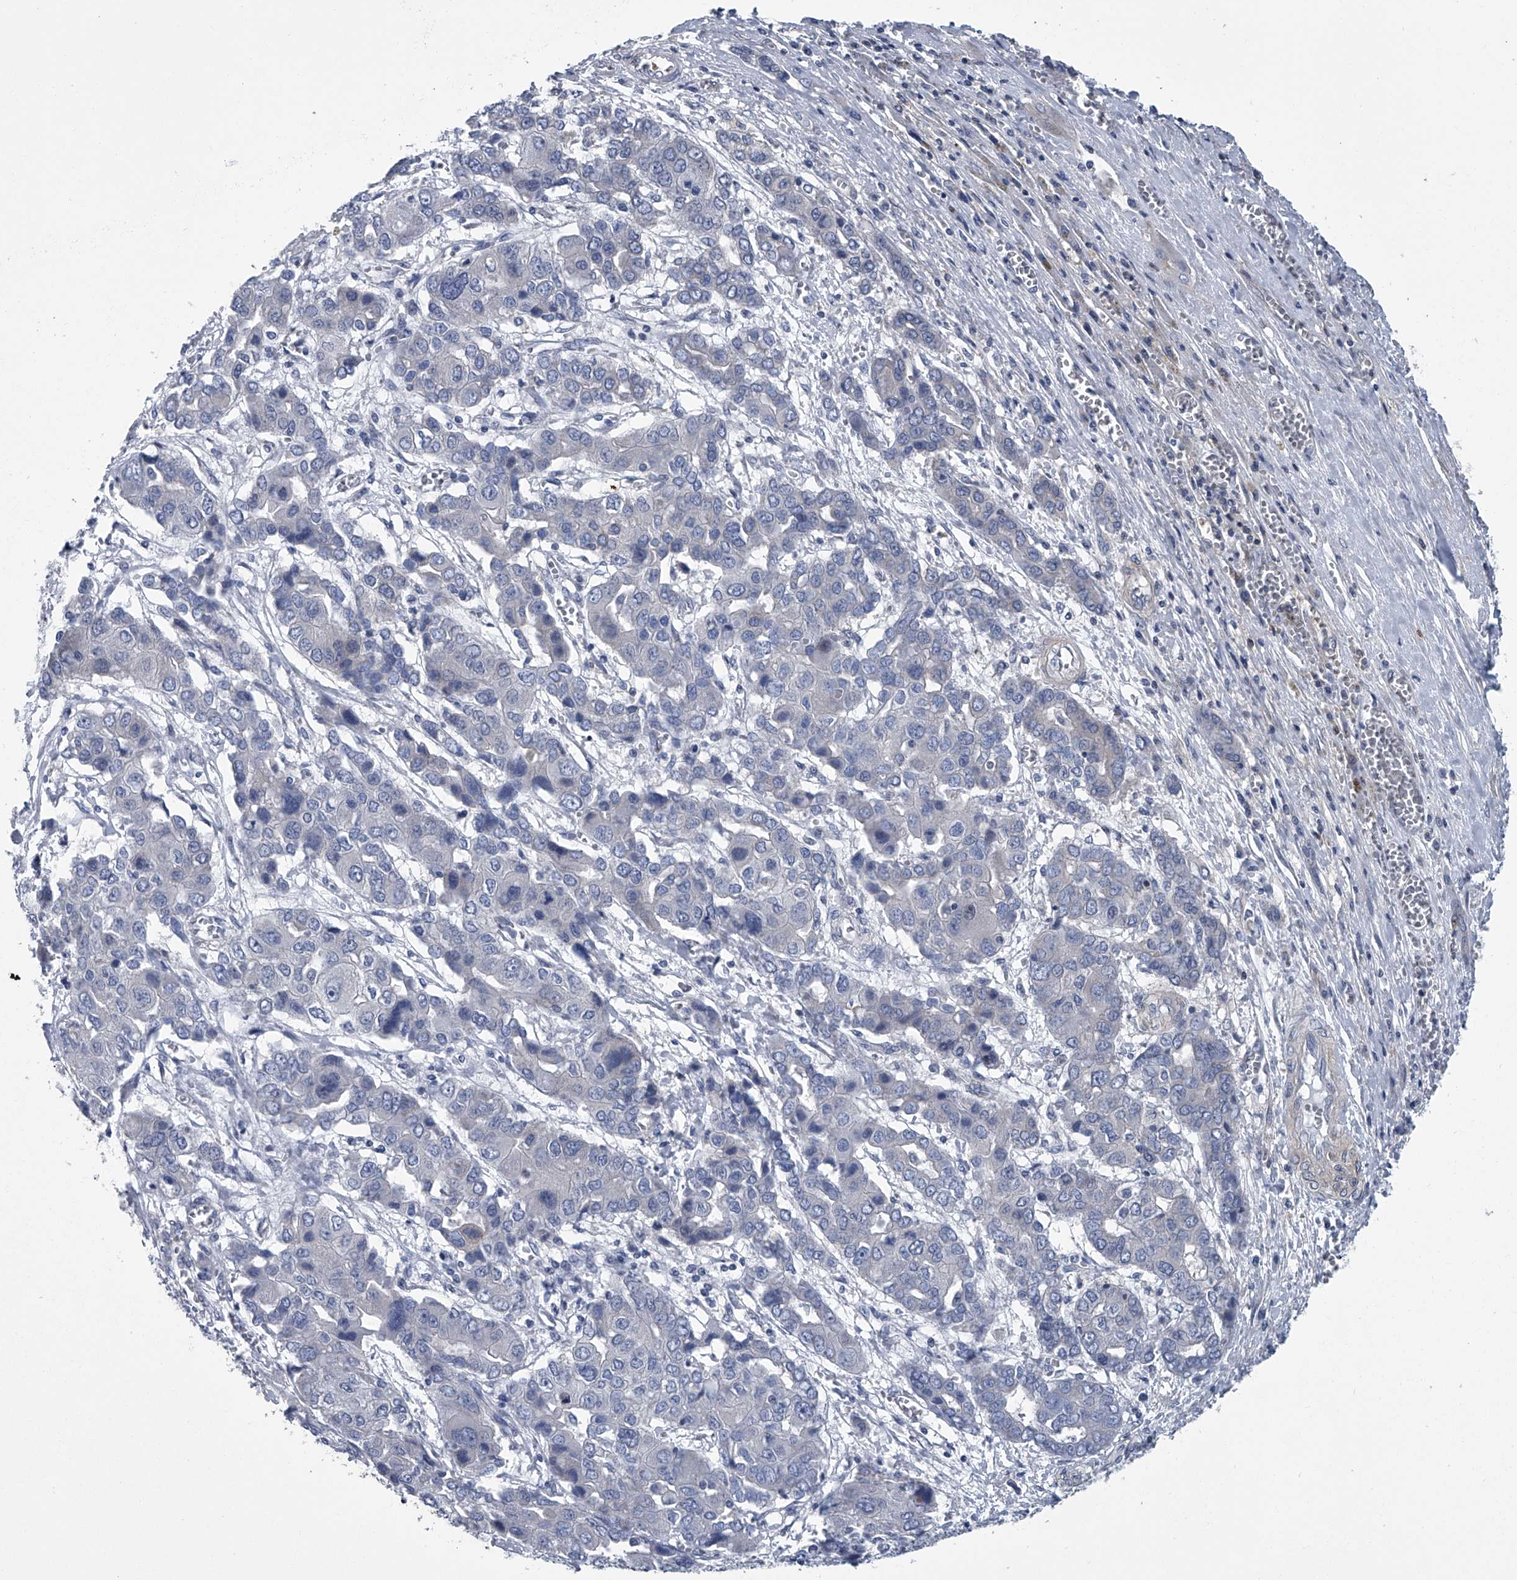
{"staining": {"intensity": "negative", "quantity": "none", "location": "none"}, "tissue": "liver cancer", "cell_type": "Tumor cells", "image_type": "cancer", "snomed": [{"axis": "morphology", "description": "Cholangiocarcinoma"}, {"axis": "topography", "description": "Liver"}], "caption": "DAB immunohistochemical staining of liver cancer displays no significant staining in tumor cells.", "gene": "PPP2R5D", "patient": {"sex": "male", "age": 67}}